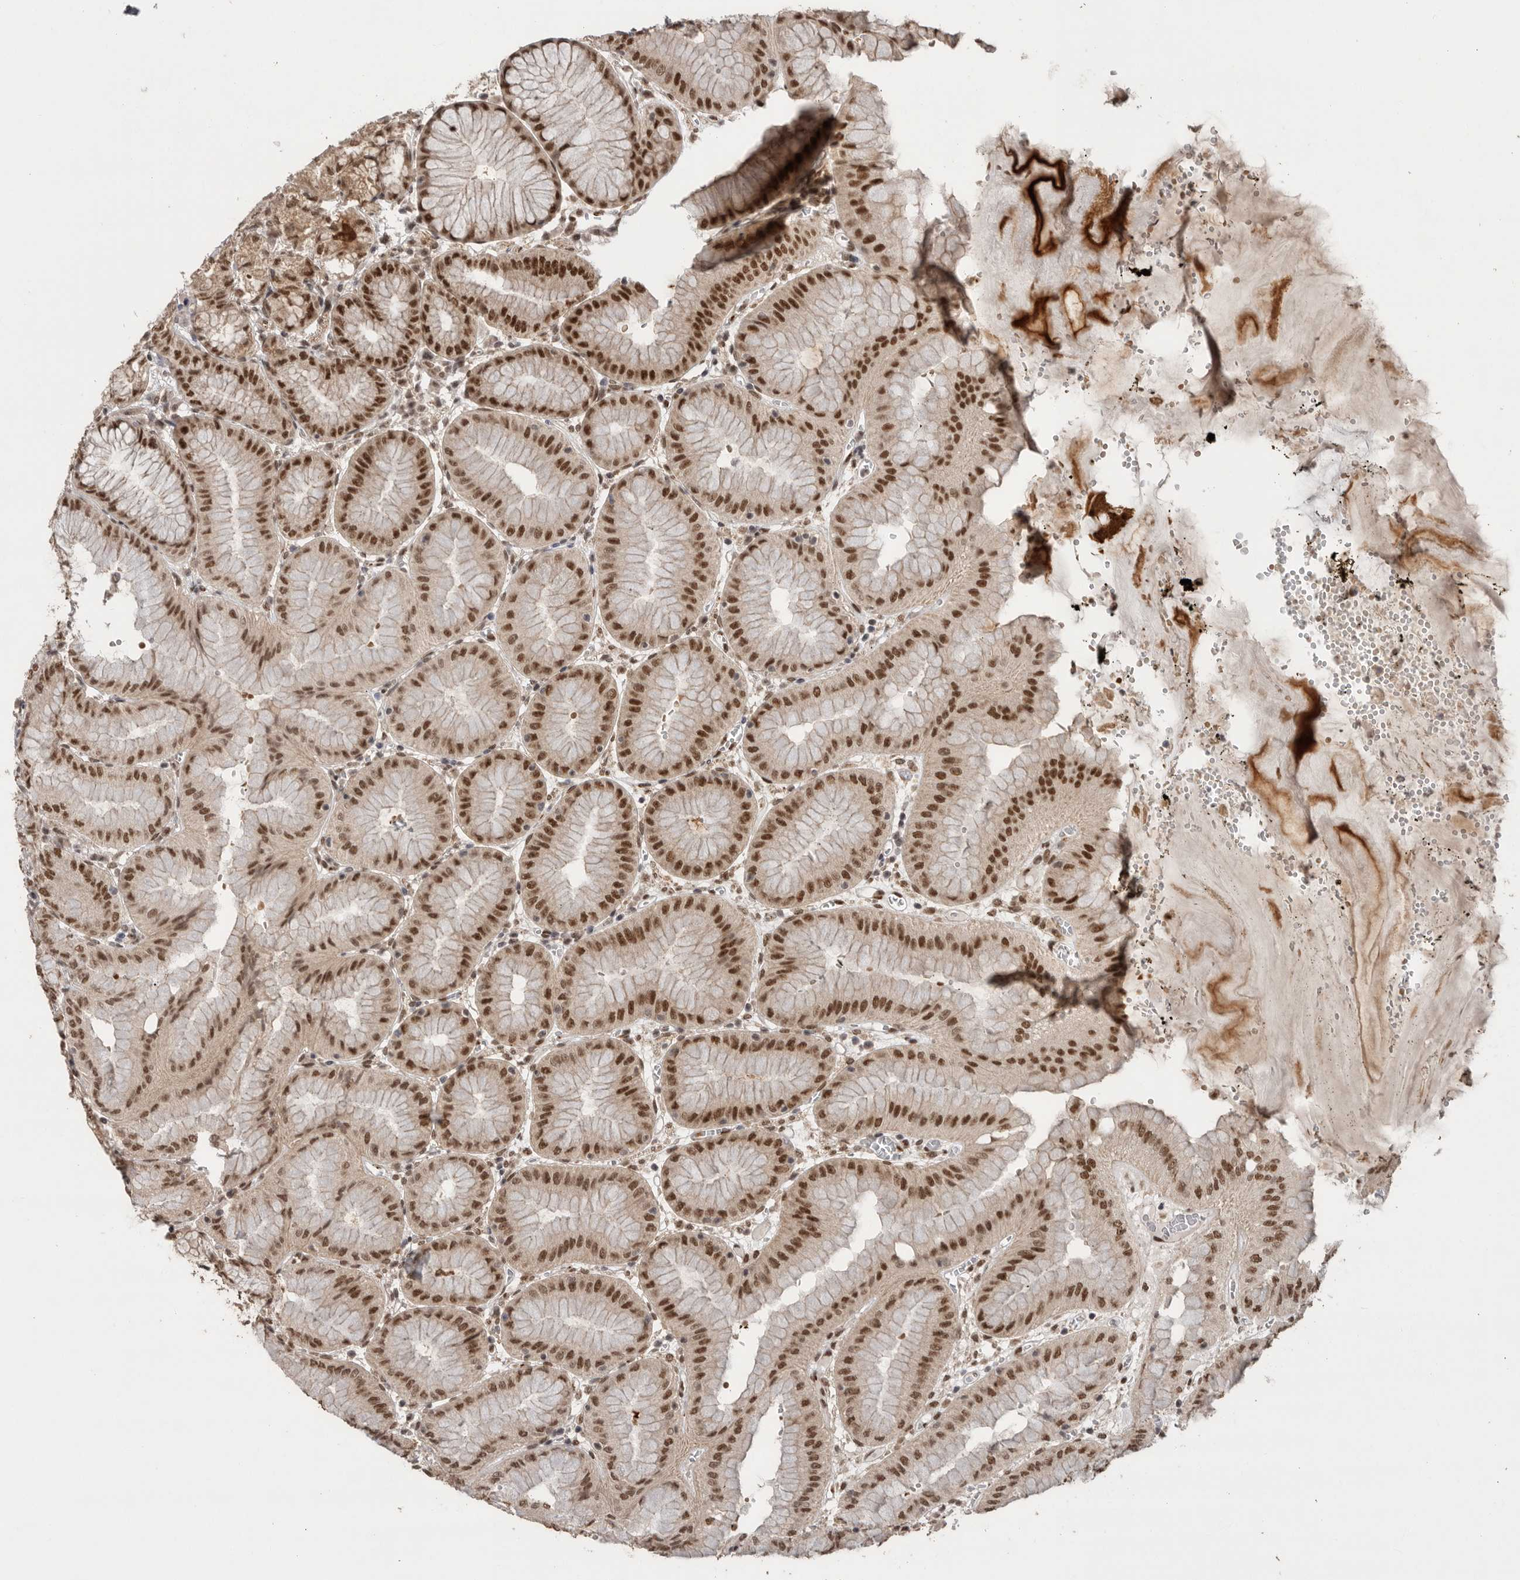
{"staining": {"intensity": "strong", "quantity": ">75%", "location": "cytoplasmic/membranous,nuclear"}, "tissue": "stomach", "cell_type": "Glandular cells", "image_type": "normal", "snomed": [{"axis": "morphology", "description": "Normal tissue, NOS"}, {"axis": "topography", "description": "Stomach, lower"}], "caption": "Stomach stained for a protein exhibits strong cytoplasmic/membranous,nuclear positivity in glandular cells. The protein is stained brown, and the nuclei are stained in blue (DAB IHC with brightfield microscopy, high magnification).", "gene": "PPP1R10", "patient": {"sex": "male", "age": 71}}